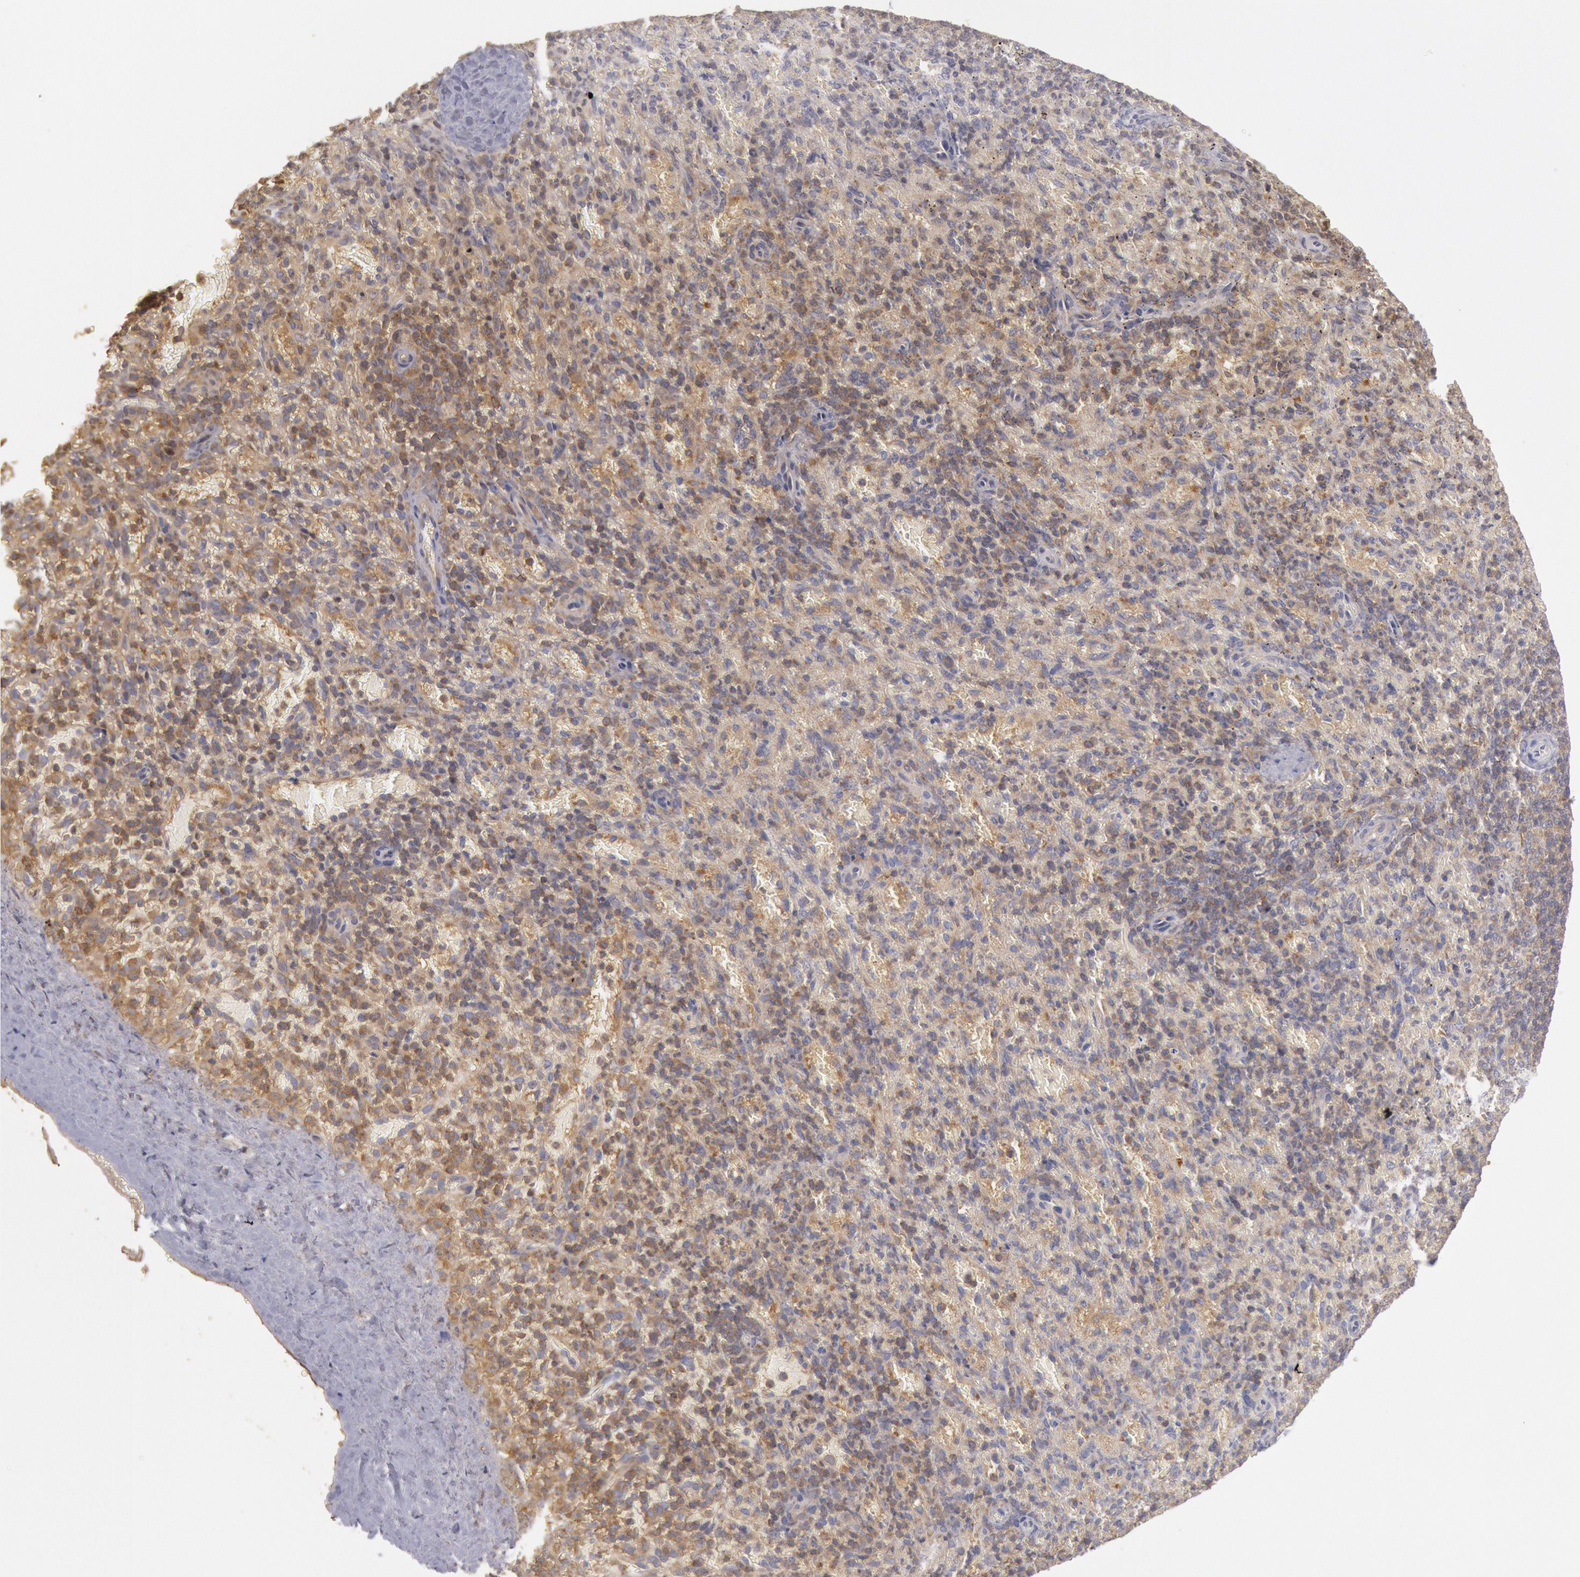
{"staining": {"intensity": "weak", "quantity": "25%-75%", "location": "cytoplasmic/membranous"}, "tissue": "spleen", "cell_type": "Cells in red pulp", "image_type": "normal", "snomed": [{"axis": "morphology", "description": "Normal tissue, NOS"}, {"axis": "topography", "description": "Spleen"}], "caption": "Immunohistochemical staining of benign human spleen reveals 25%-75% levels of weak cytoplasmic/membranous protein staining in about 25%-75% of cells in red pulp.", "gene": "PIK3R1", "patient": {"sex": "female", "age": 50}}